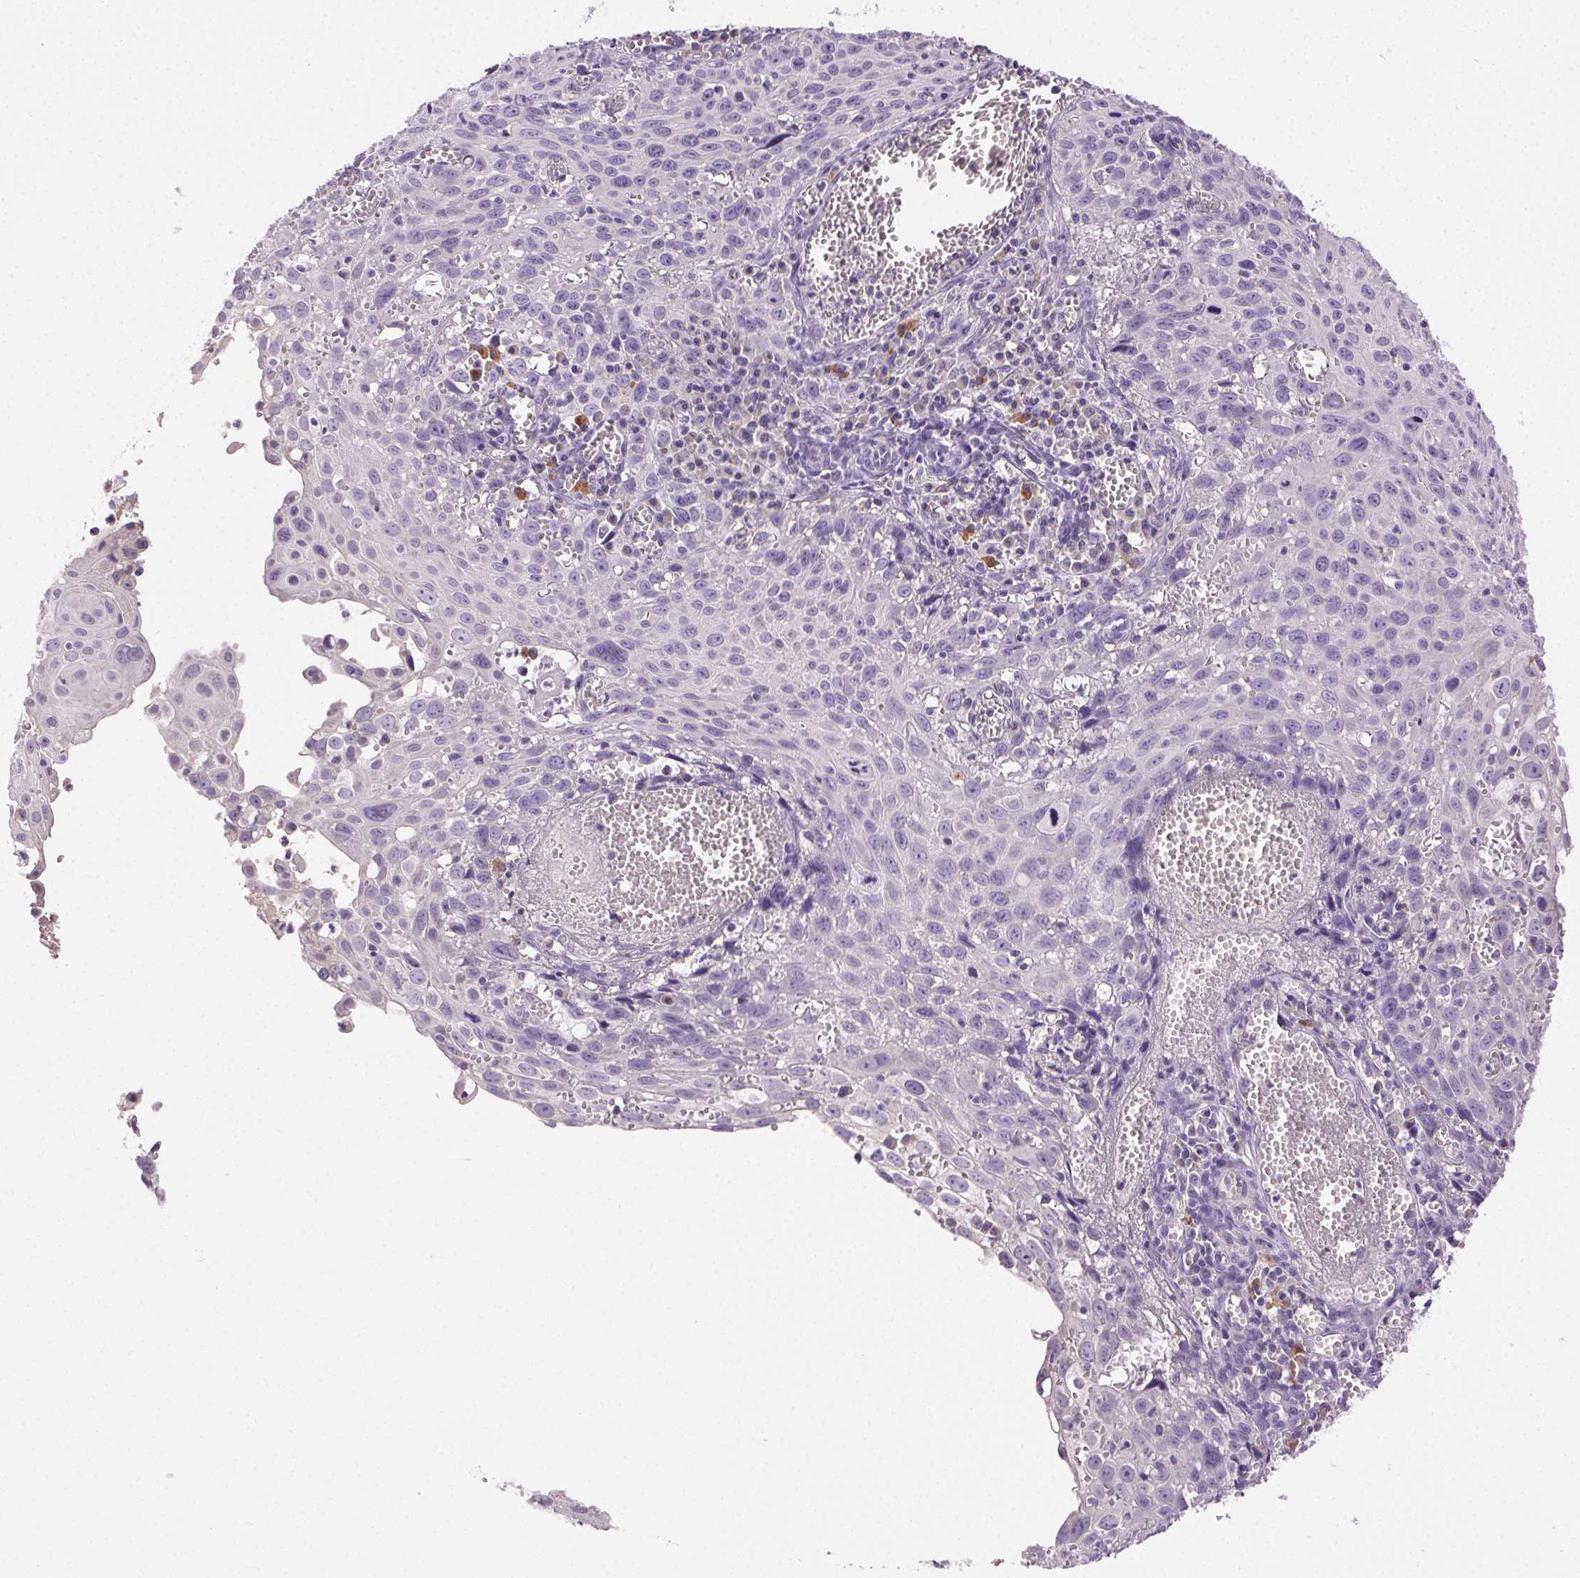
{"staining": {"intensity": "negative", "quantity": "none", "location": "none"}, "tissue": "cervical cancer", "cell_type": "Tumor cells", "image_type": "cancer", "snomed": [{"axis": "morphology", "description": "Squamous cell carcinoma, NOS"}, {"axis": "topography", "description": "Cervix"}], "caption": "Cervical cancer (squamous cell carcinoma) stained for a protein using IHC demonstrates no staining tumor cells.", "gene": "BPIFB2", "patient": {"sex": "female", "age": 38}}